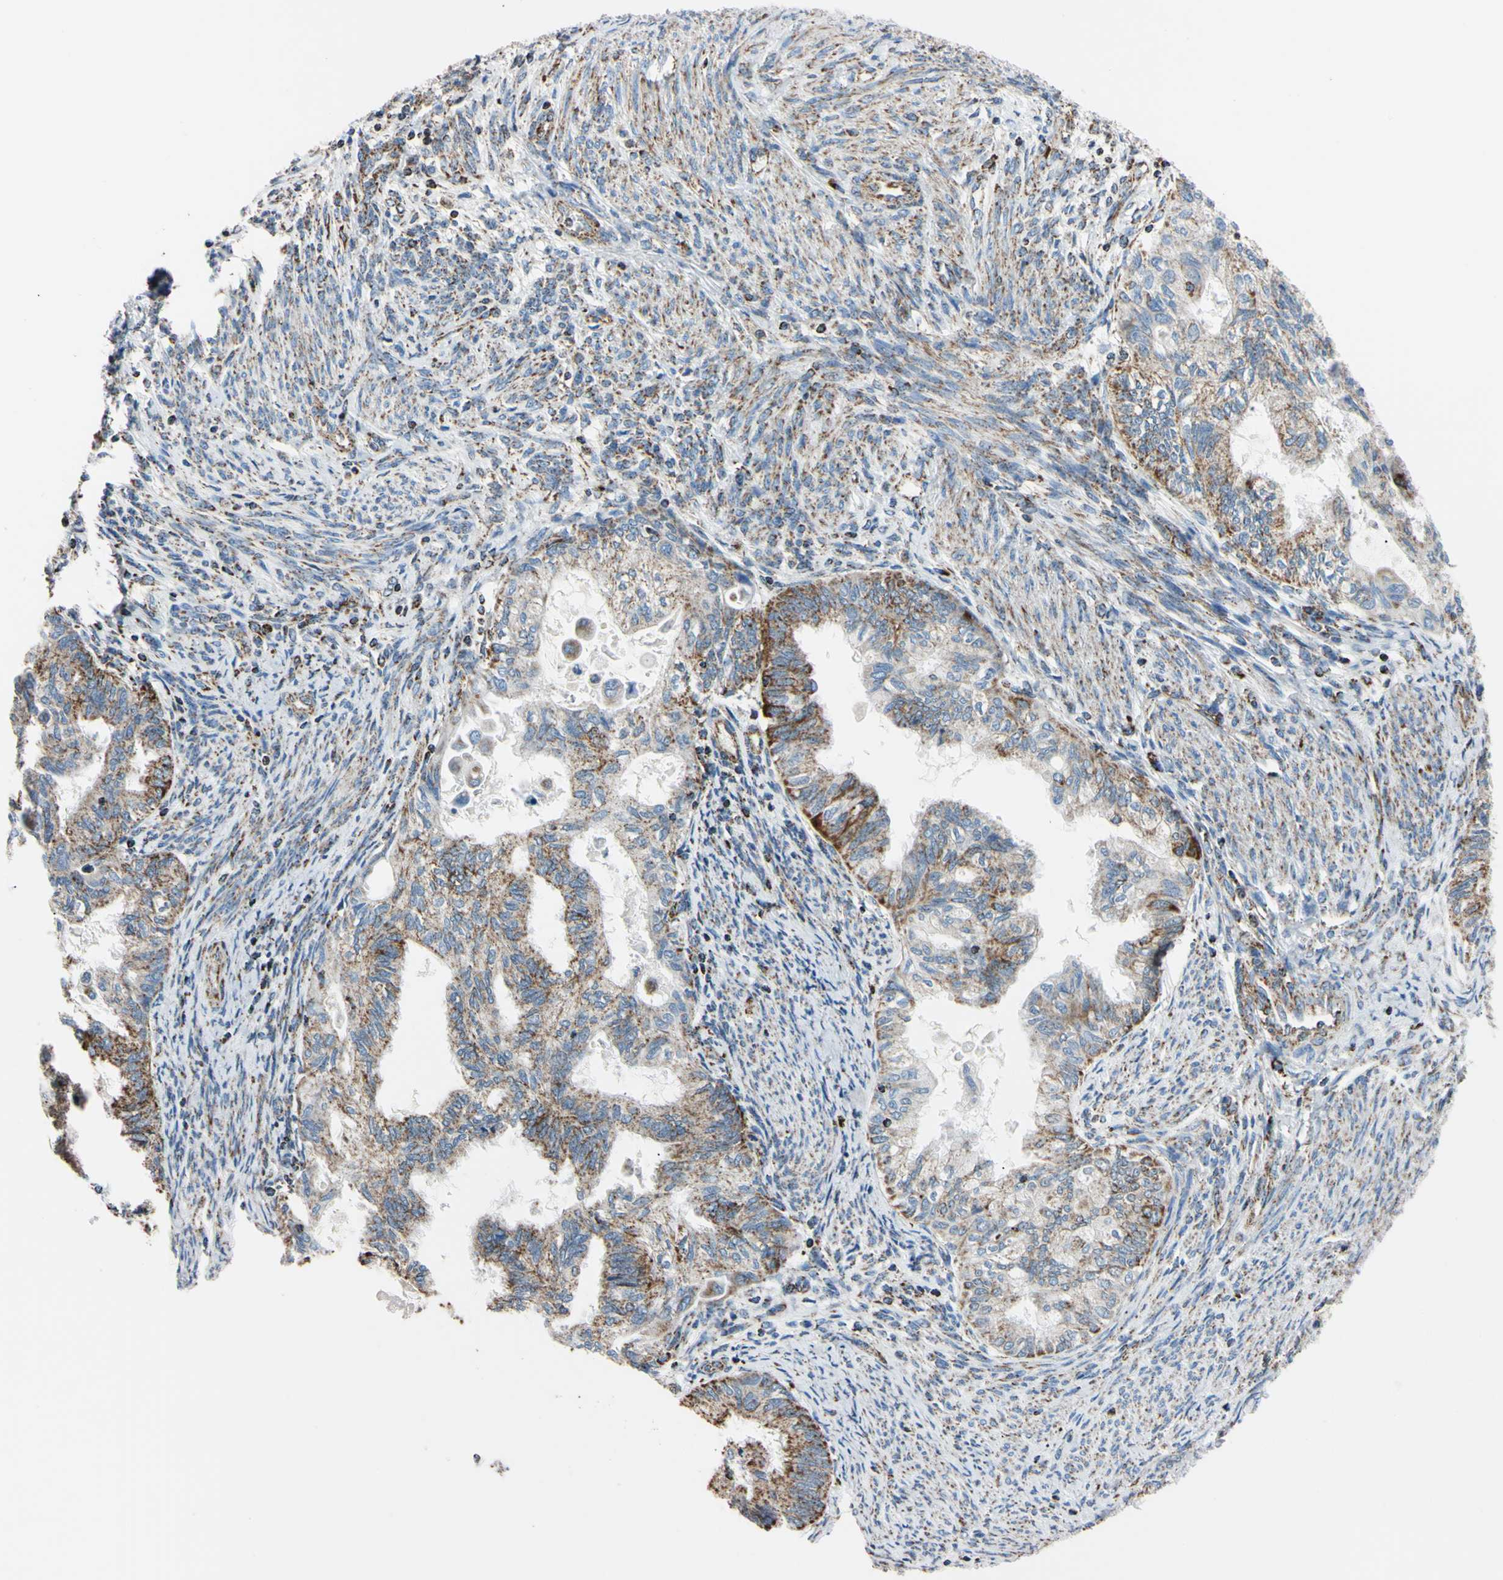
{"staining": {"intensity": "strong", "quantity": "25%-75%", "location": "cytoplasmic/membranous"}, "tissue": "cervical cancer", "cell_type": "Tumor cells", "image_type": "cancer", "snomed": [{"axis": "morphology", "description": "Normal tissue, NOS"}, {"axis": "morphology", "description": "Adenocarcinoma, NOS"}, {"axis": "topography", "description": "Cervix"}, {"axis": "topography", "description": "Endometrium"}], "caption": "This photomicrograph reveals immunohistochemistry (IHC) staining of human cervical adenocarcinoma, with high strong cytoplasmic/membranous staining in approximately 25%-75% of tumor cells.", "gene": "CLPP", "patient": {"sex": "female", "age": 86}}